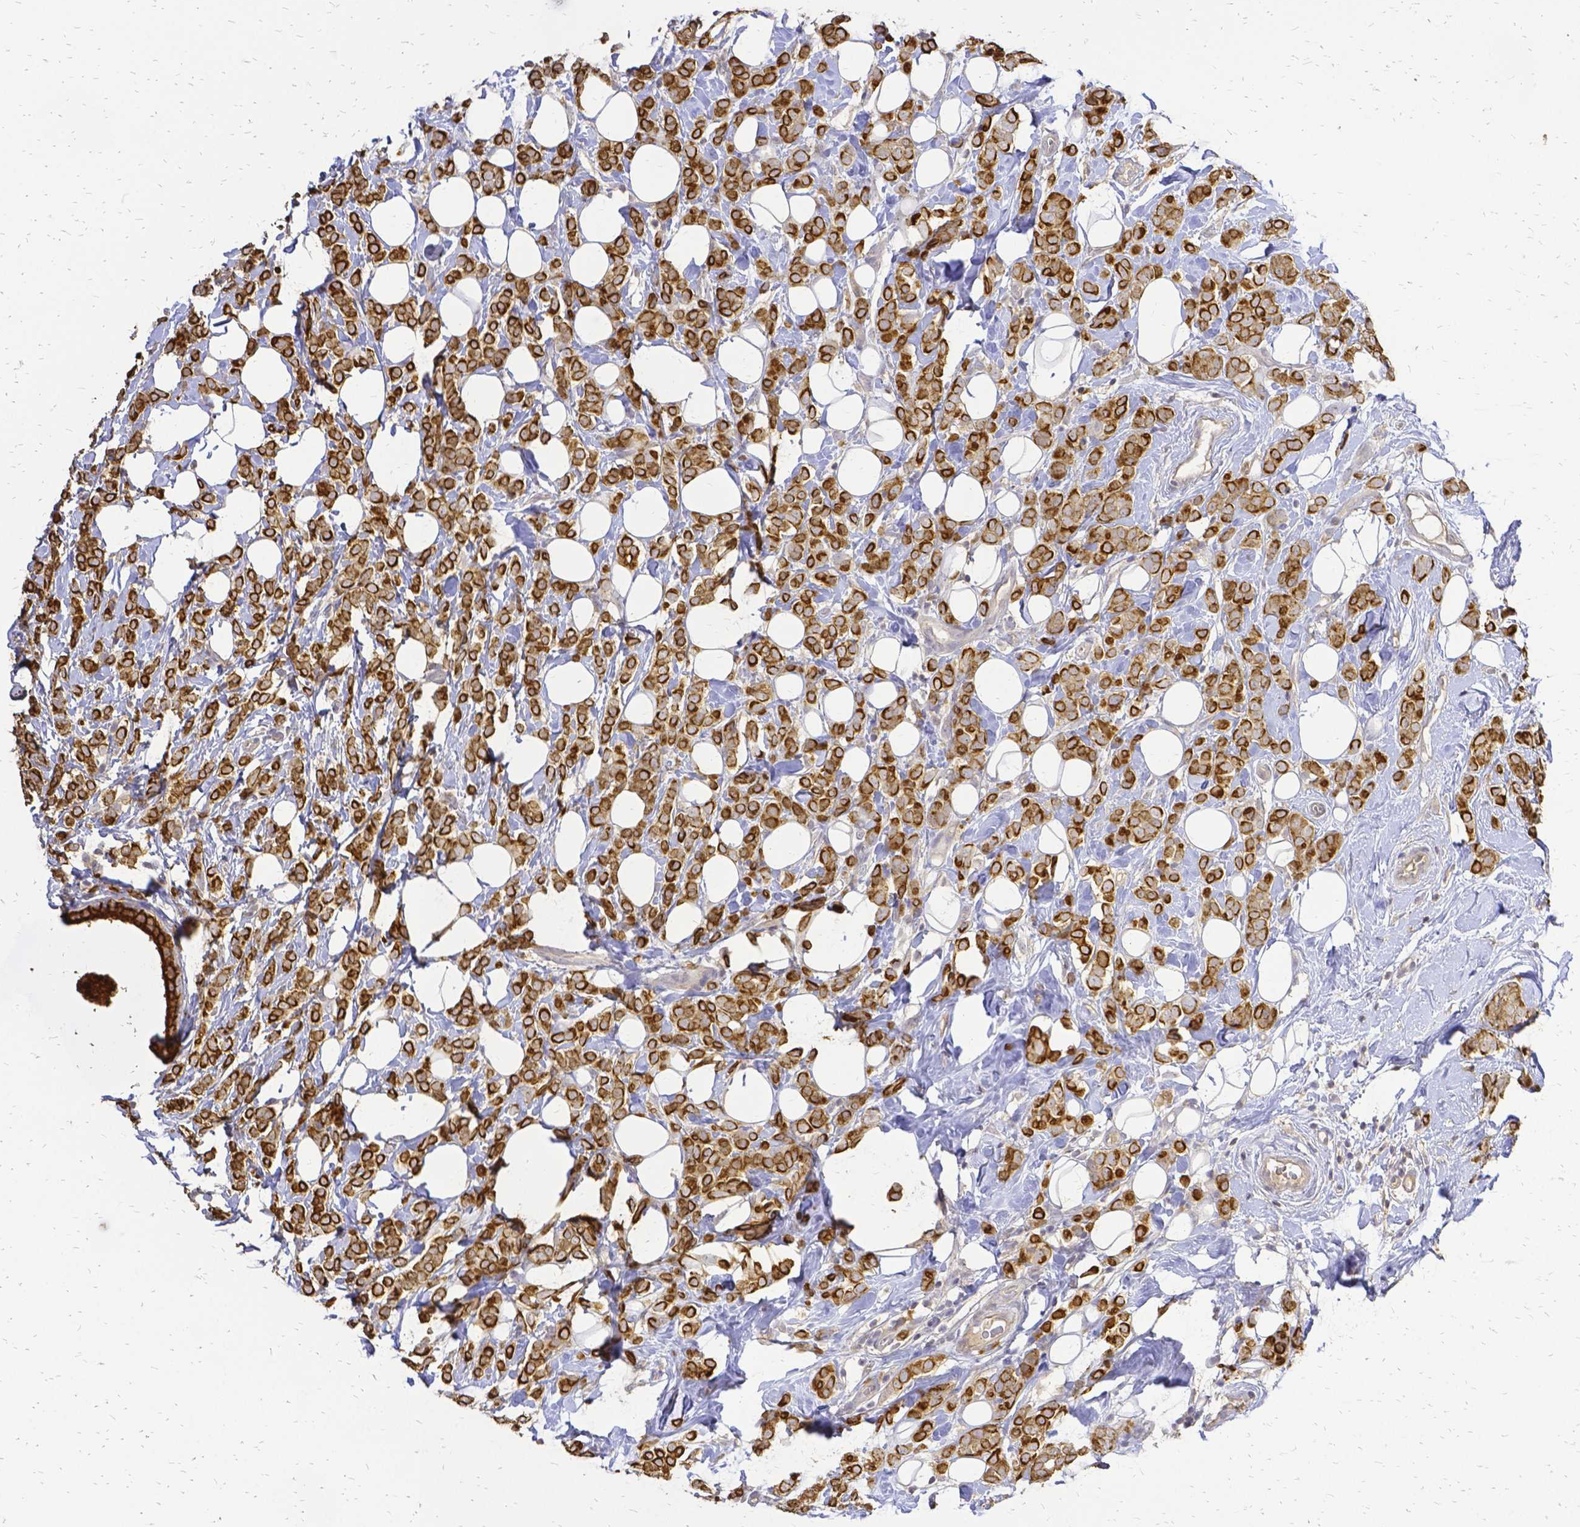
{"staining": {"intensity": "strong", "quantity": ">75%", "location": "cytoplasmic/membranous"}, "tissue": "breast cancer", "cell_type": "Tumor cells", "image_type": "cancer", "snomed": [{"axis": "morphology", "description": "Lobular carcinoma"}, {"axis": "topography", "description": "Breast"}], "caption": "There is high levels of strong cytoplasmic/membranous staining in tumor cells of breast cancer, as demonstrated by immunohistochemical staining (brown color).", "gene": "CIB1", "patient": {"sex": "female", "age": 49}}